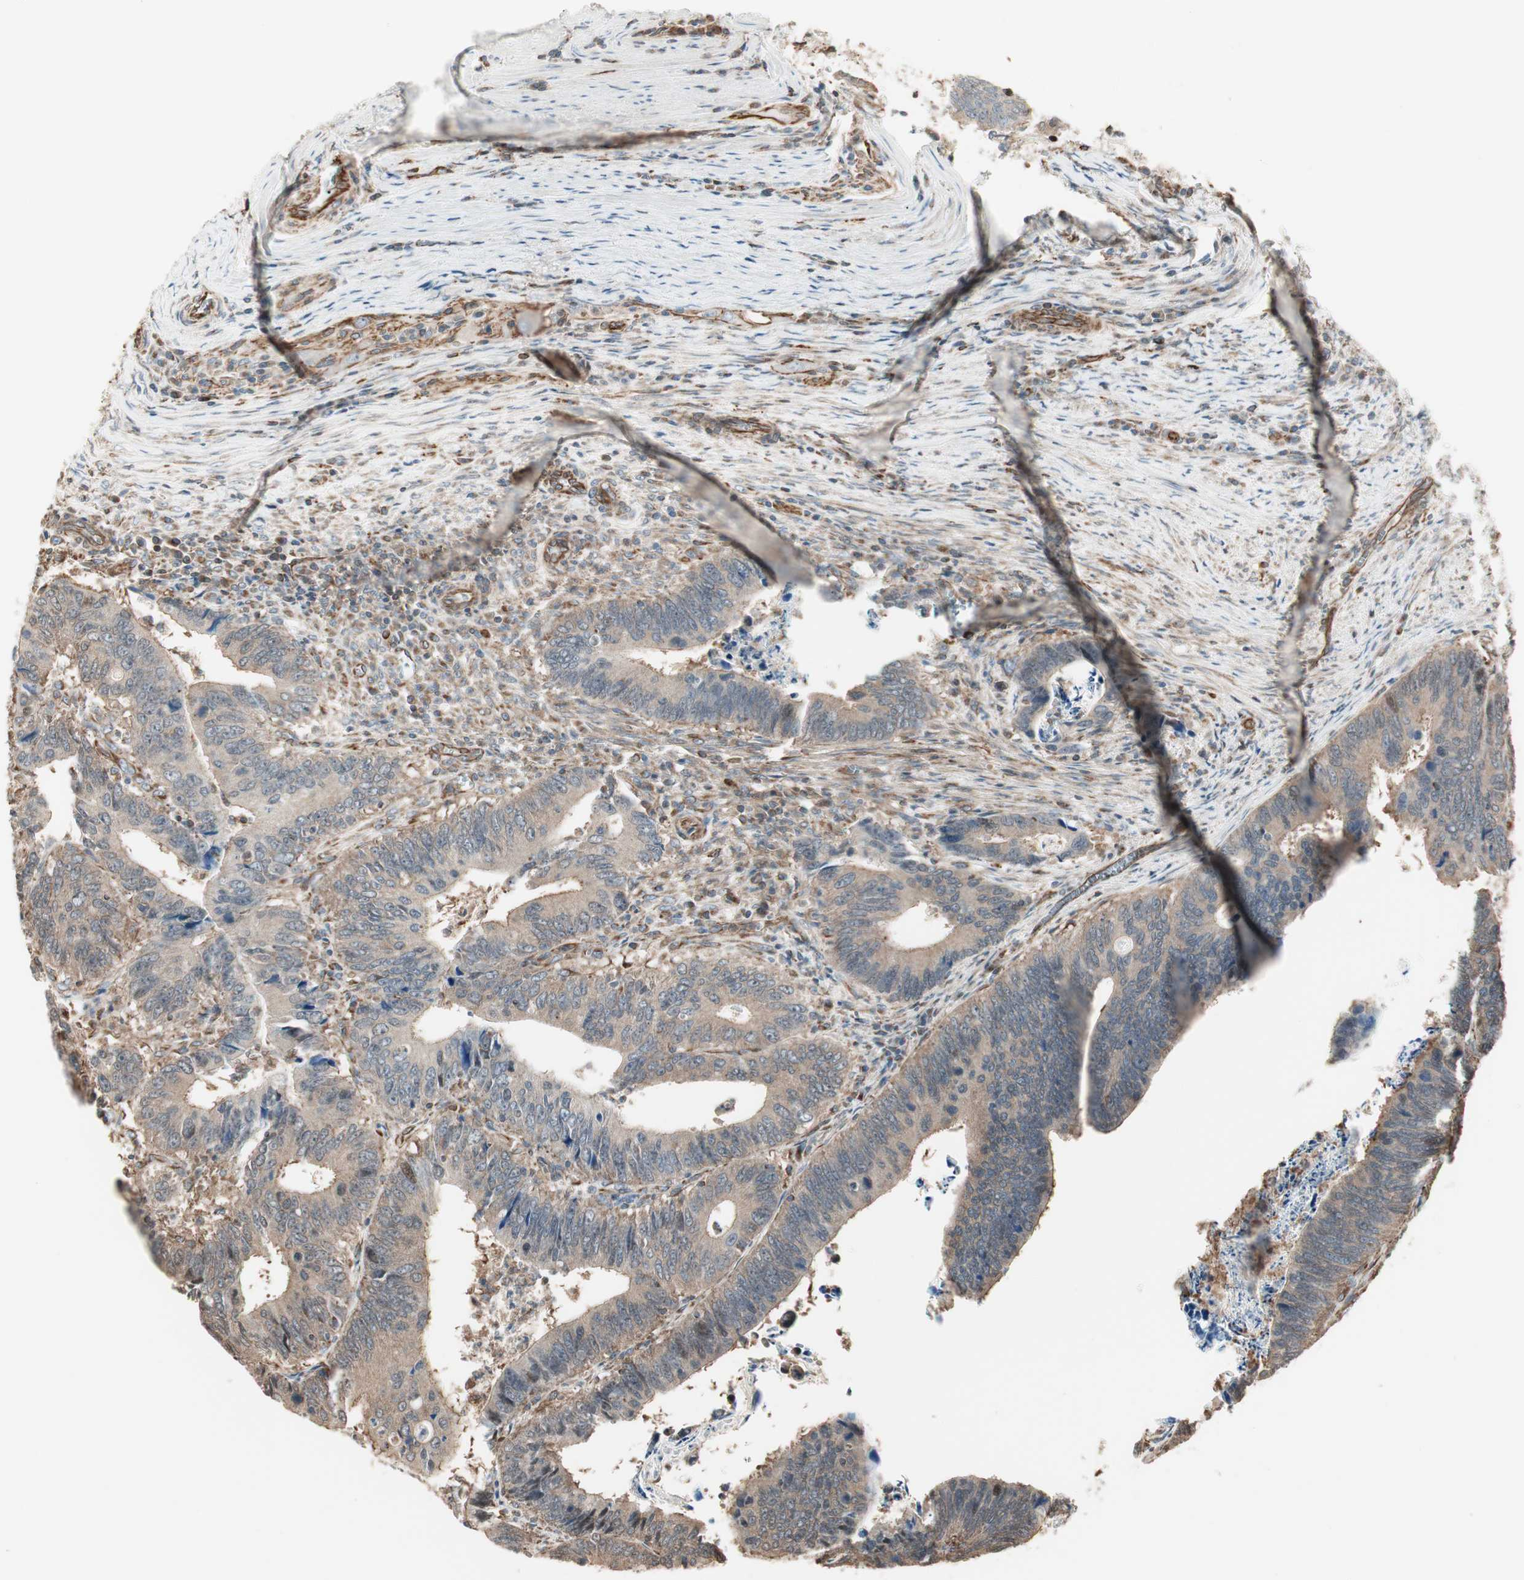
{"staining": {"intensity": "weak", "quantity": ">75%", "location": "cytoplasmic/membranous"}, "tissue": "colorectal cancer", "cell_type": "Tumor cells", "image_type": "cancer", "snomed": [{"axis": "morphology", "description": "Adenocarcinoma, NOS"}, {"axis": "topography", "description": "Colon"}], "caption": "A micrograph showing weak cytoplasmic/membranous positivity in approximately >75% of tumor cells in adenocarcinoma (colorectal), as visualized by brown immunohistochemical staining.", "gene": "MAD2L2", "patient": {"sex": "male", "age": 72}}